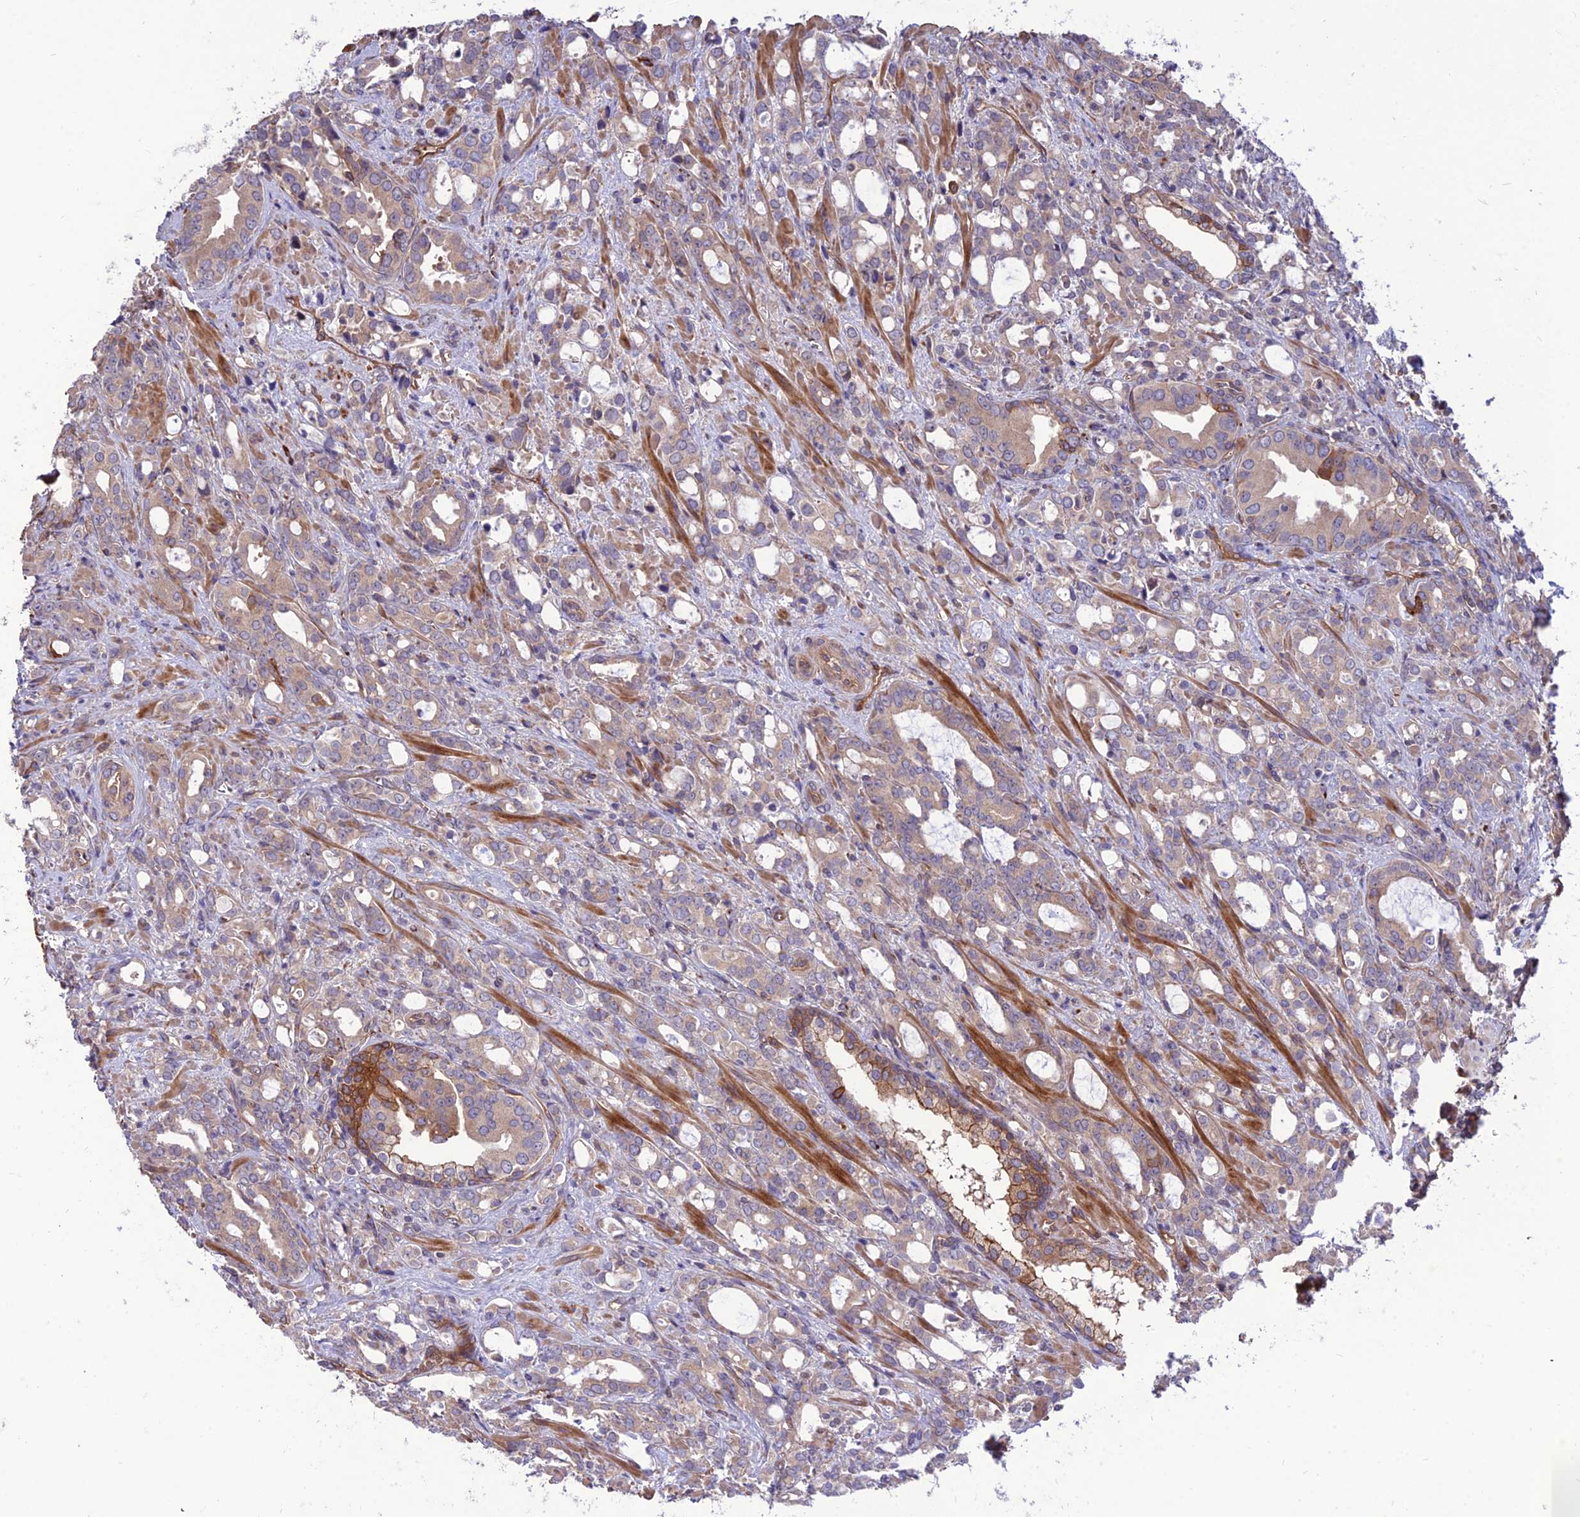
{"staining": {"intensity": "weak", "quantity": "25%-75%", "location": "cytoplasmic/membranous"}, "tissue": "prostate cancer", "cell_type": "Tumor cells", "image_type": "cancer", "snomed": [{"axis": "morphology", "description": "Adenocarcinoma, High grade"}, {"axis": "topography", "description": "Prostate"}], "caption": "Immunohistochemistry of prostate cancer shows low levels of weak cytoplasmic/membranous staining in about 25%-75% of tumor cells. The protein of interest is shown in brown color, while the nuclei are stained blue.", "gene": "CRTAP", "patient": {"sex": "male", "age": 72}}